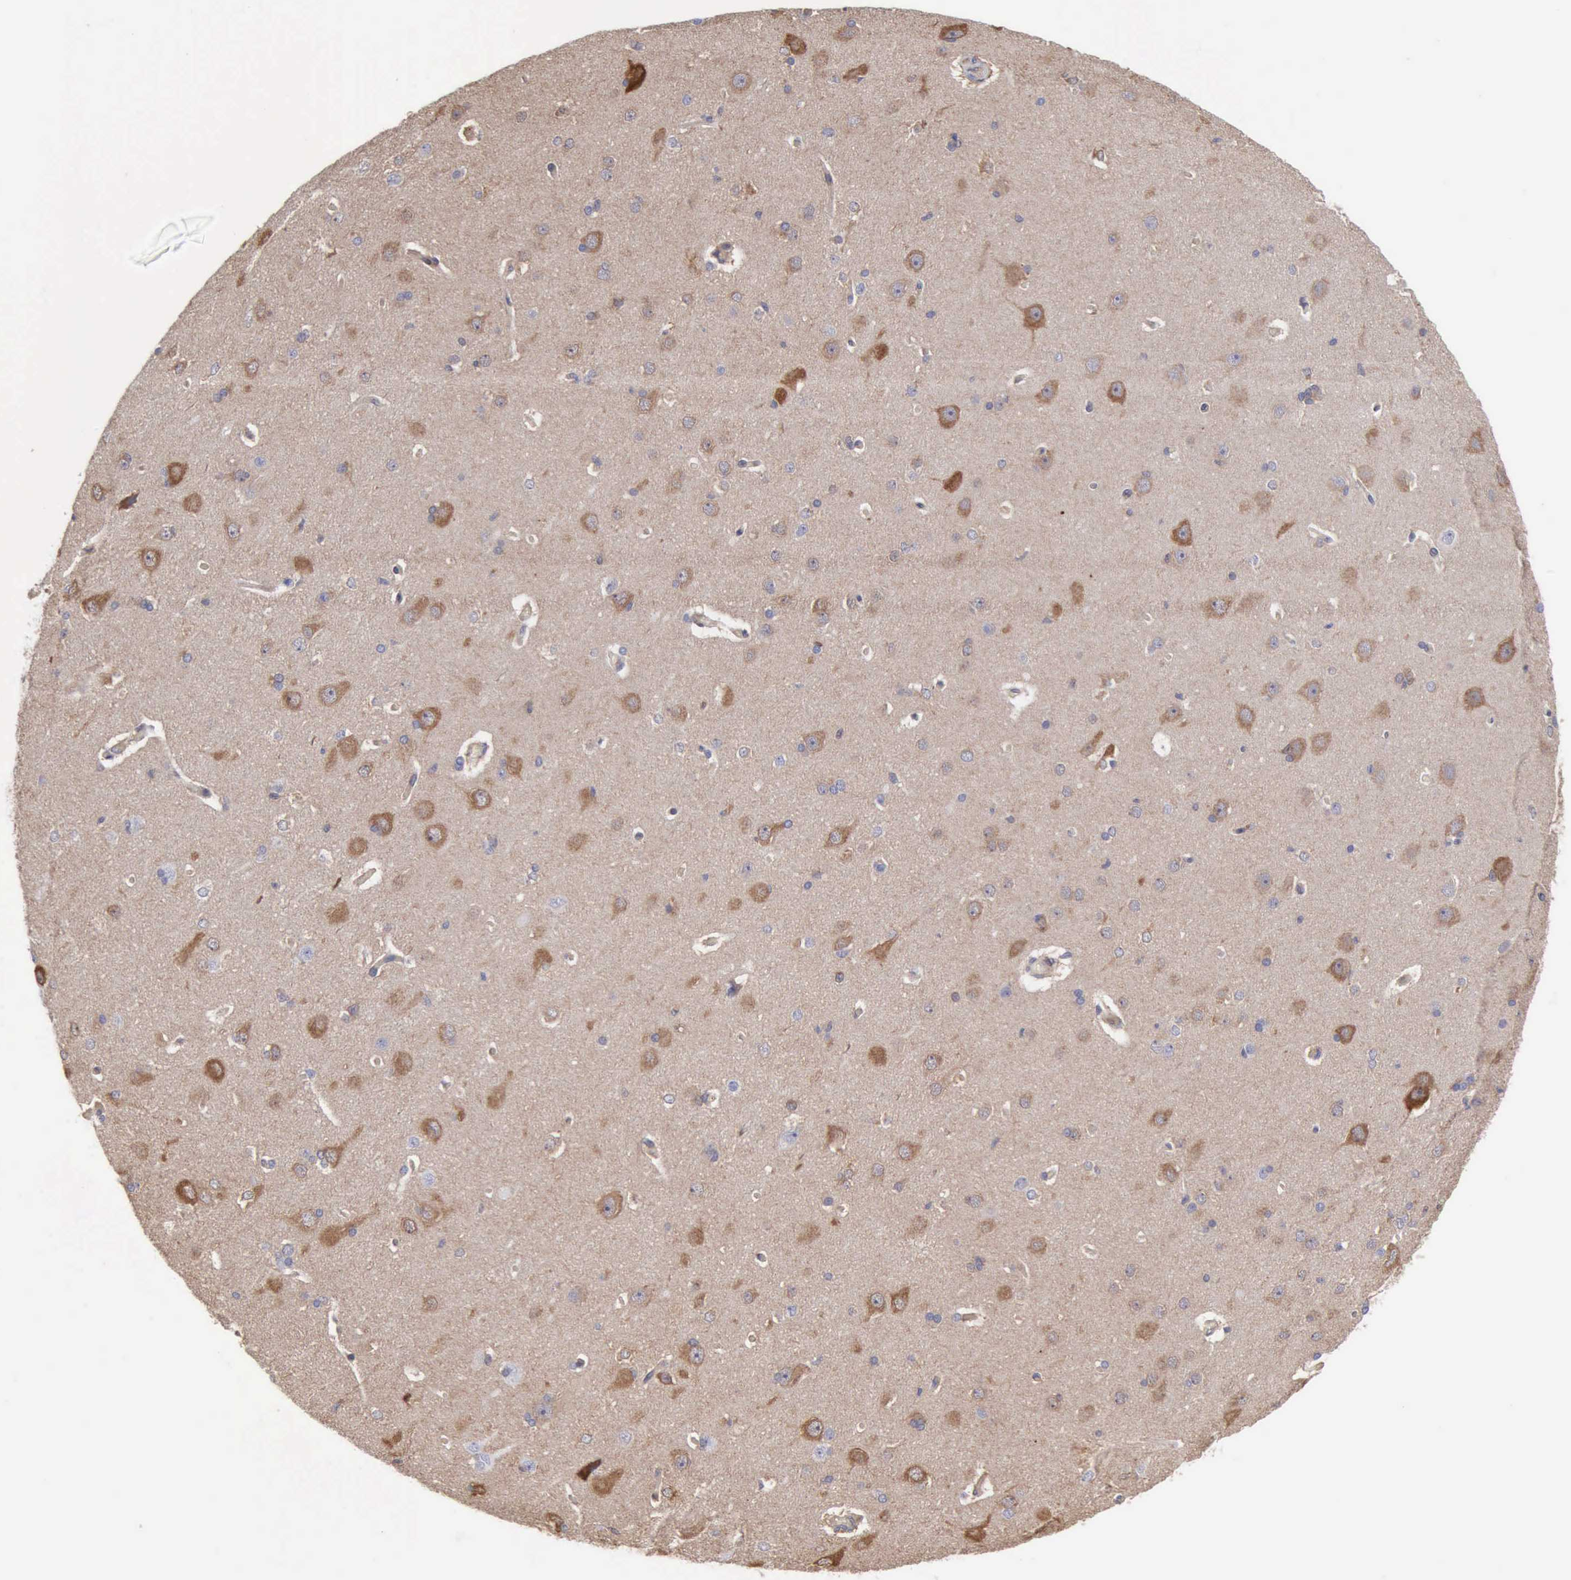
{"staining": {"intensity": "moderate", "quantity": ">75%", "location": "cytoplasmic/membranous"}, "tissue": "cerebral cortex", "cell_type": "Endothelial cells", "image_type": "normal", "snomed": [{"axis": "morphology", "description": "Normal tissue, NOS"}, {"axis": "topography", "description": "Cerebral cortex"}], "caption": "Endothelial cells demonstrate medium levels of moderate cytoplasmic/membranous staining in about >75% of cells in benign cerebral cortex. (brown staining indicates protein expression, while blue staining denotes nuclei).", "gene": "APOL2", "patient": {"sex": "female", "age": 45}}